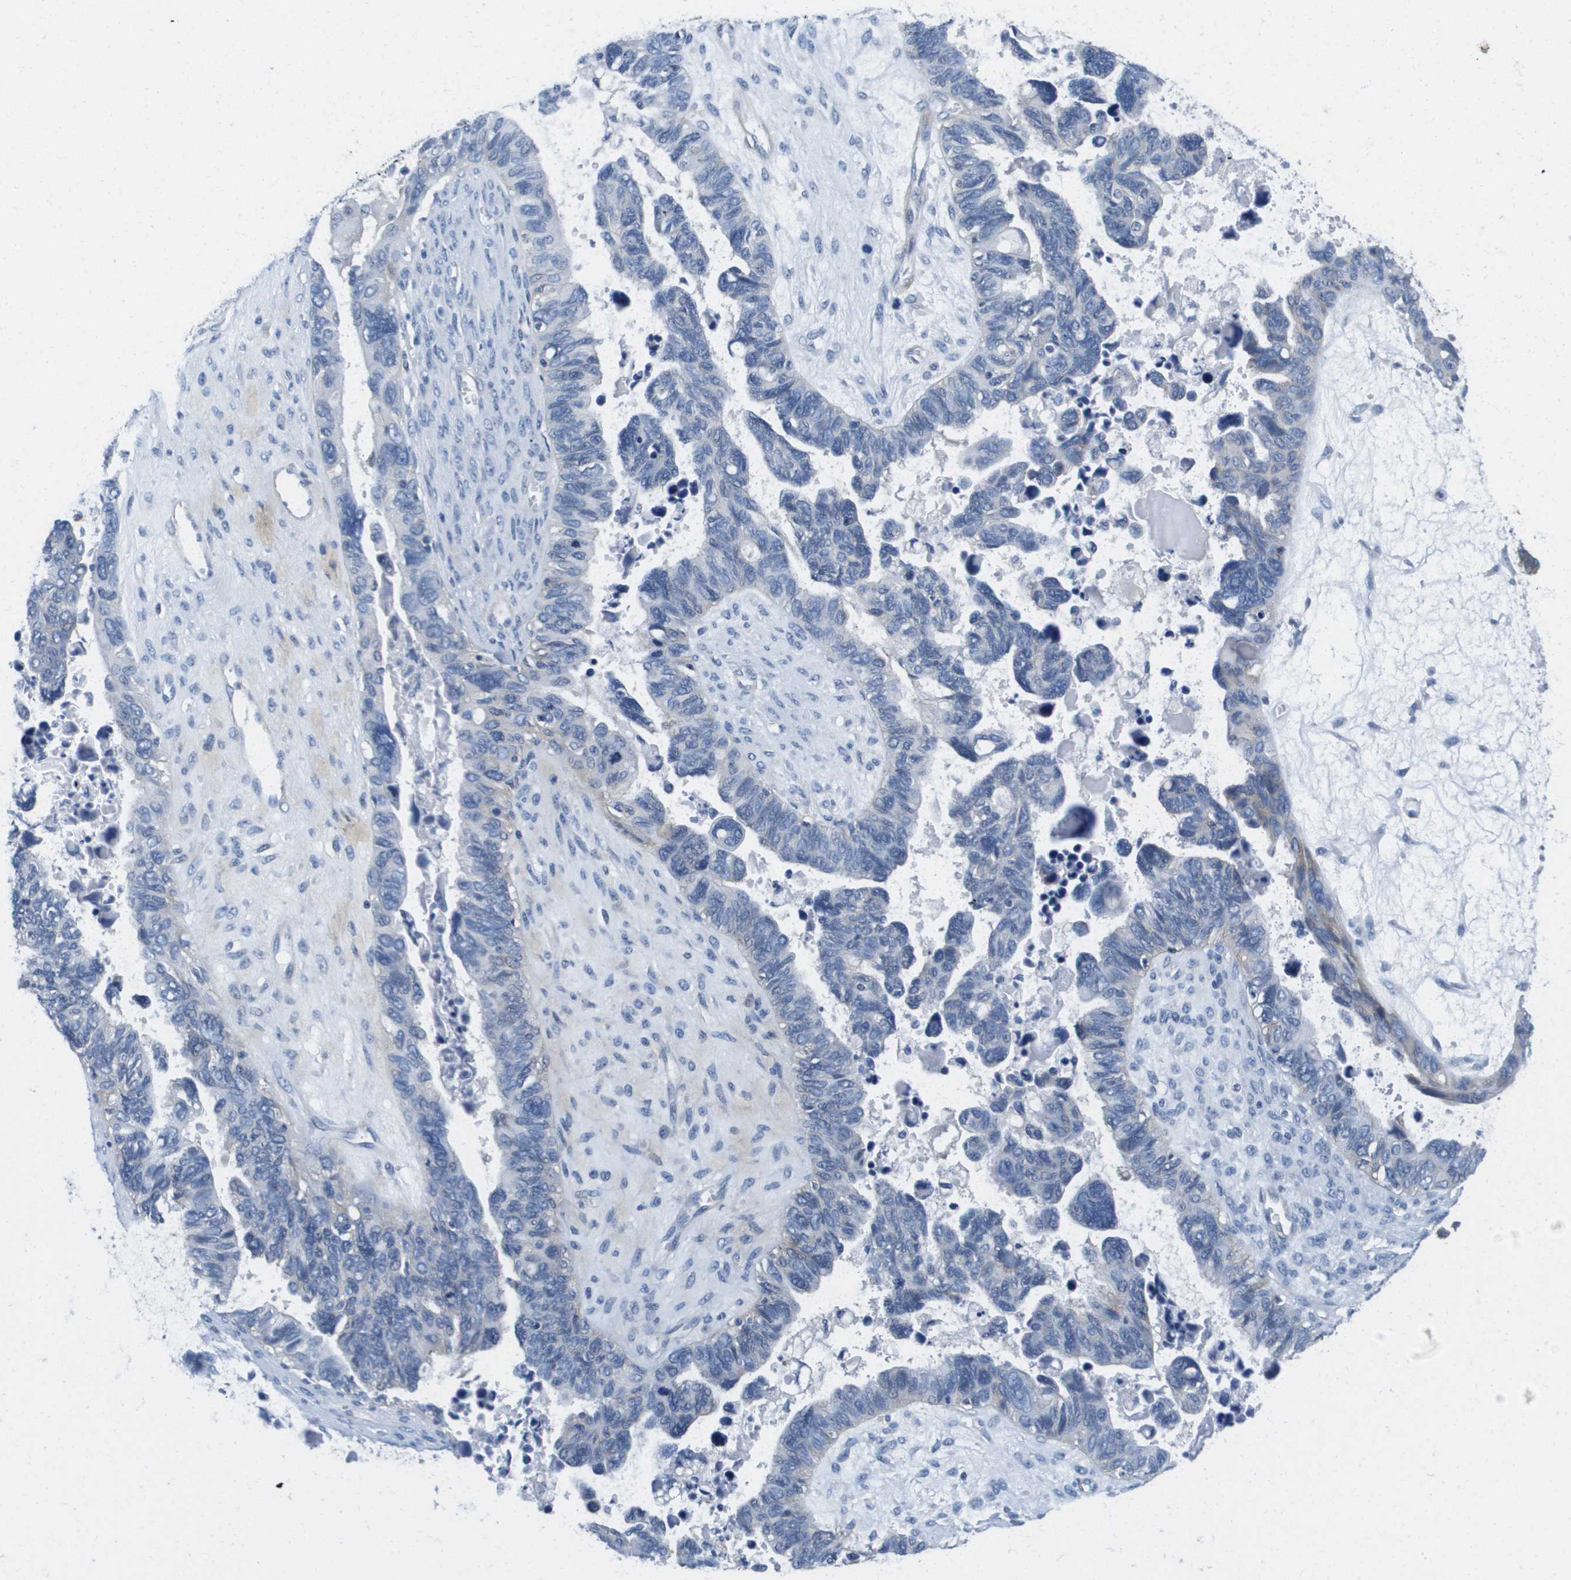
{"staining": {"intensity": "negative", "quantity": "none", "location": "none"}, "tissue": "ovarian cancer", "cell_type": "Tumor cells", "image_type": "cancer", "snomed": [{"axis": "morphology", "description": "Cystadenocarcinoma, serous, NOS"}, {"axis": "topography", "description": "Ovary"}], "caption": "IHC micrograph of neoplastic tissue: ovarian cancer stained with DAB (3,3'-diaminobenzidine) shows no significant protein staining in tumor cells. (DAB (3,3'-diaminobenzidine) IHC visualized using brightfield microscopy, high magnification).", "gene": "LPP", "patient": {"sex": "female", "age": 79}}